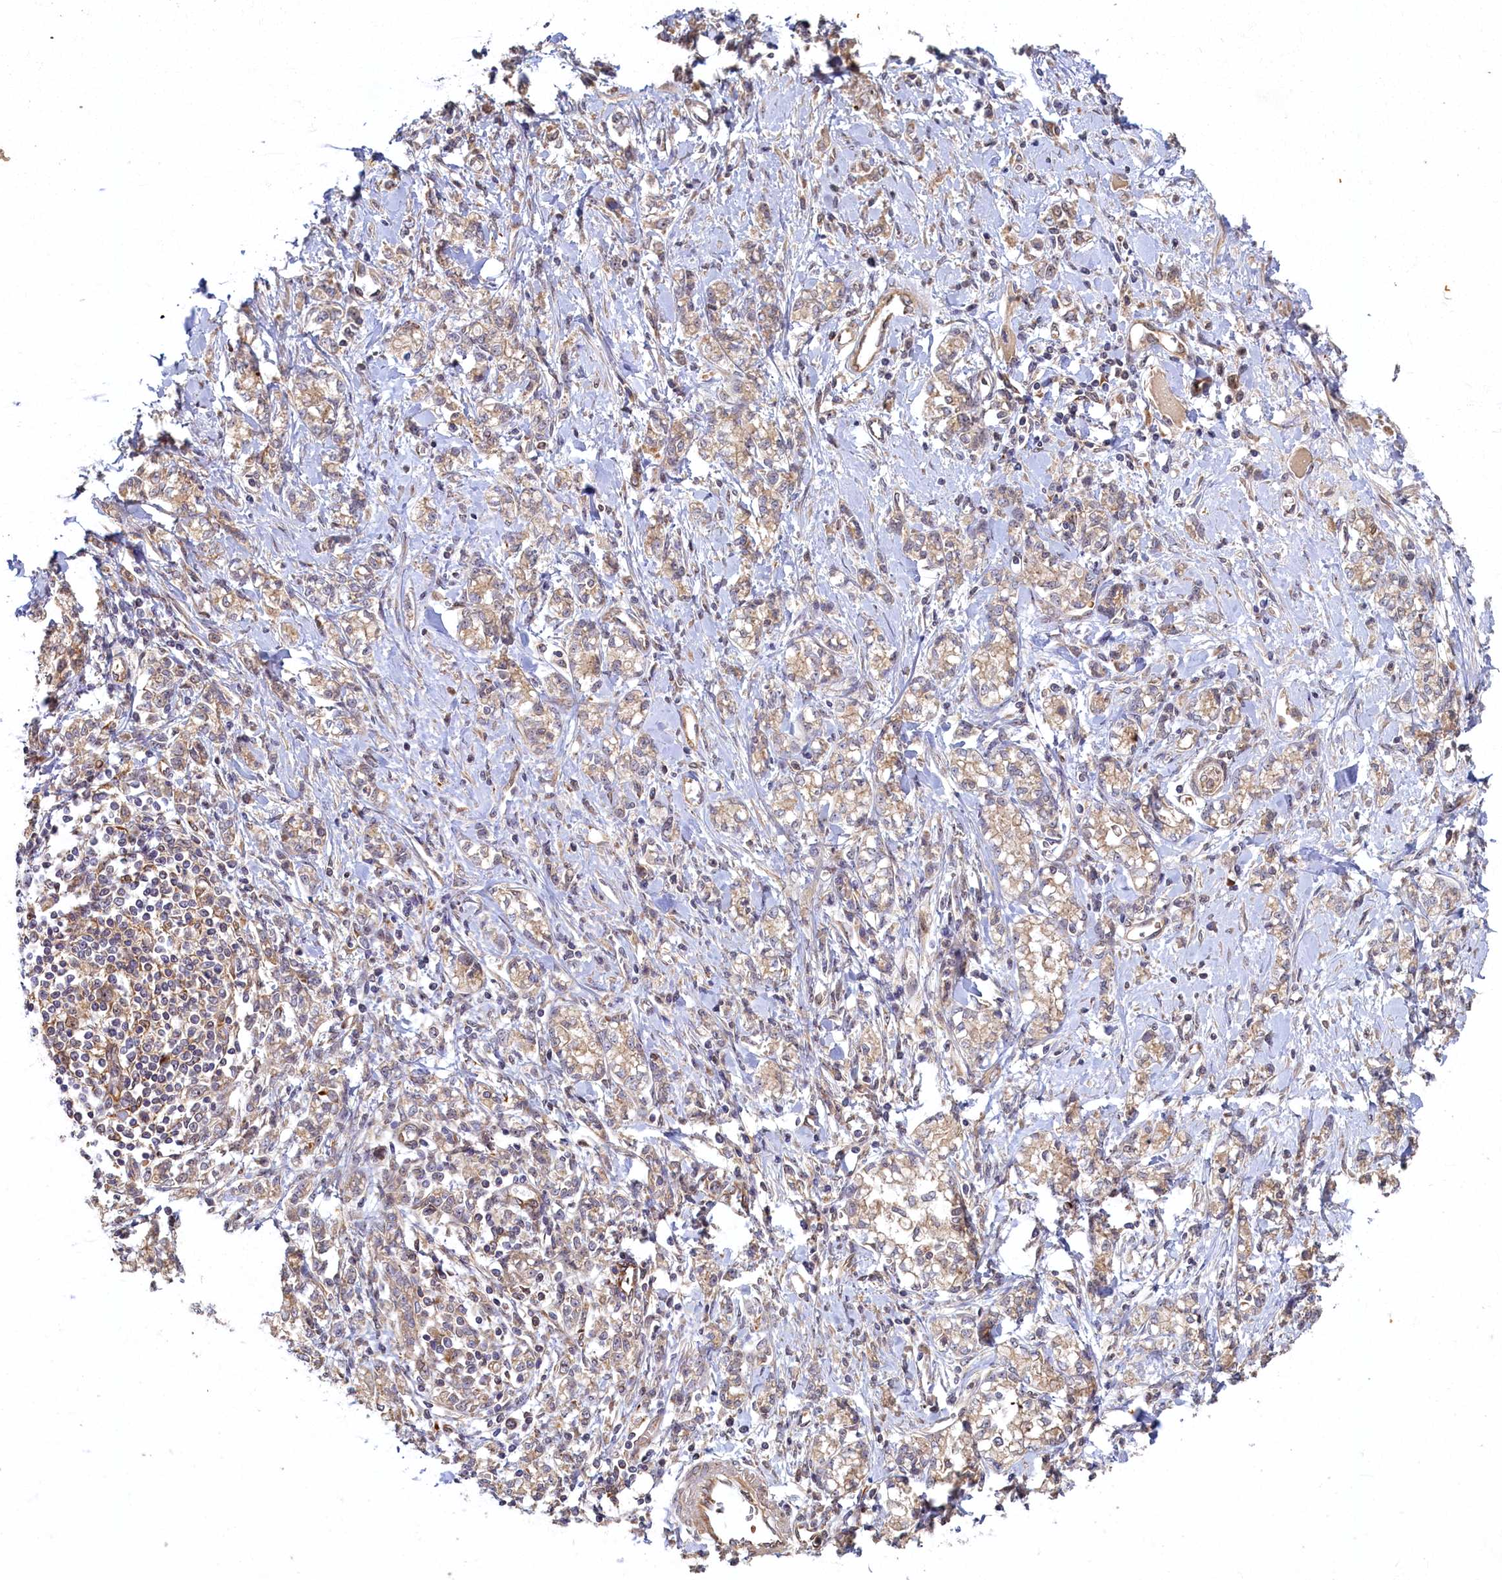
{"staining": {"intensity": "weak", "quantity": ">75%", "location": "cytoplasmic/membranous"}, "tissue": "stomach cancer", "cell_type": "Tumor cells", "image_type": "cancer", "snomed": [{"axis": "morphology", "description": "Adenocarcinoma, NOS"}, {"axis": "topography", "description": "Stomach"}], "caption": "Adenocarcinoma (stomach) stained for a protein (brown) shows weak cytoplasmic/membranous positive staining in approximately >75% of tumor cells.", "gene": "CEP20", "patient": {"sex": "female", "age": 76}}